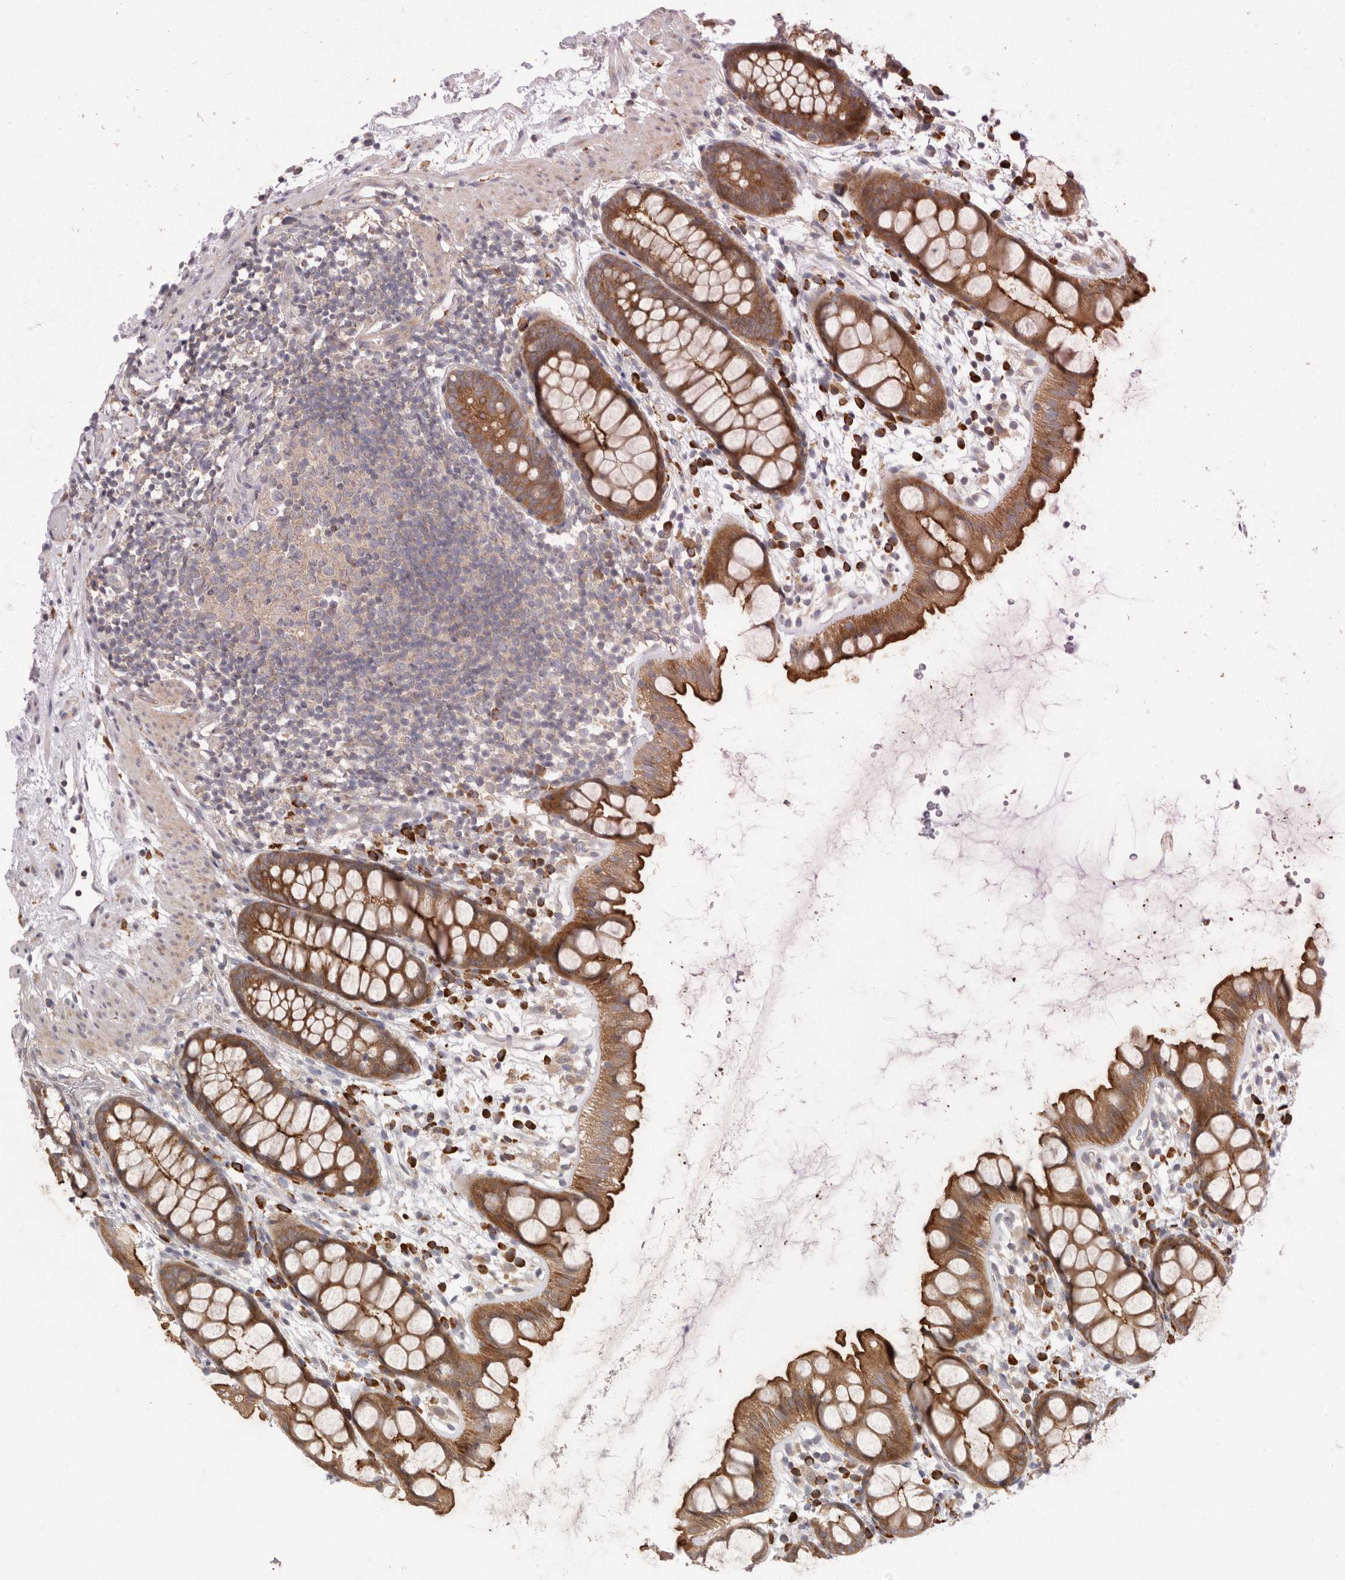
{"staining": {"intensity": "strong", "quantity": ">75%", "location": "cytoplasmic/membranous"}, "tissue": "rectum", "cell_type": "Glandular cells", "image_type": "normal", "snomed": [{"axis": "morphology", "description": "Normal tissue, NOS"}, {"axis": "topography", "description": "Rectum"}], "caption": "Protein staining exhibits strong cytoplasmic/membranous staining in about >75% of glandular cells in benign rectum.", "gene": "USH1C", "patient": {"sex": "female", "age": 65}}